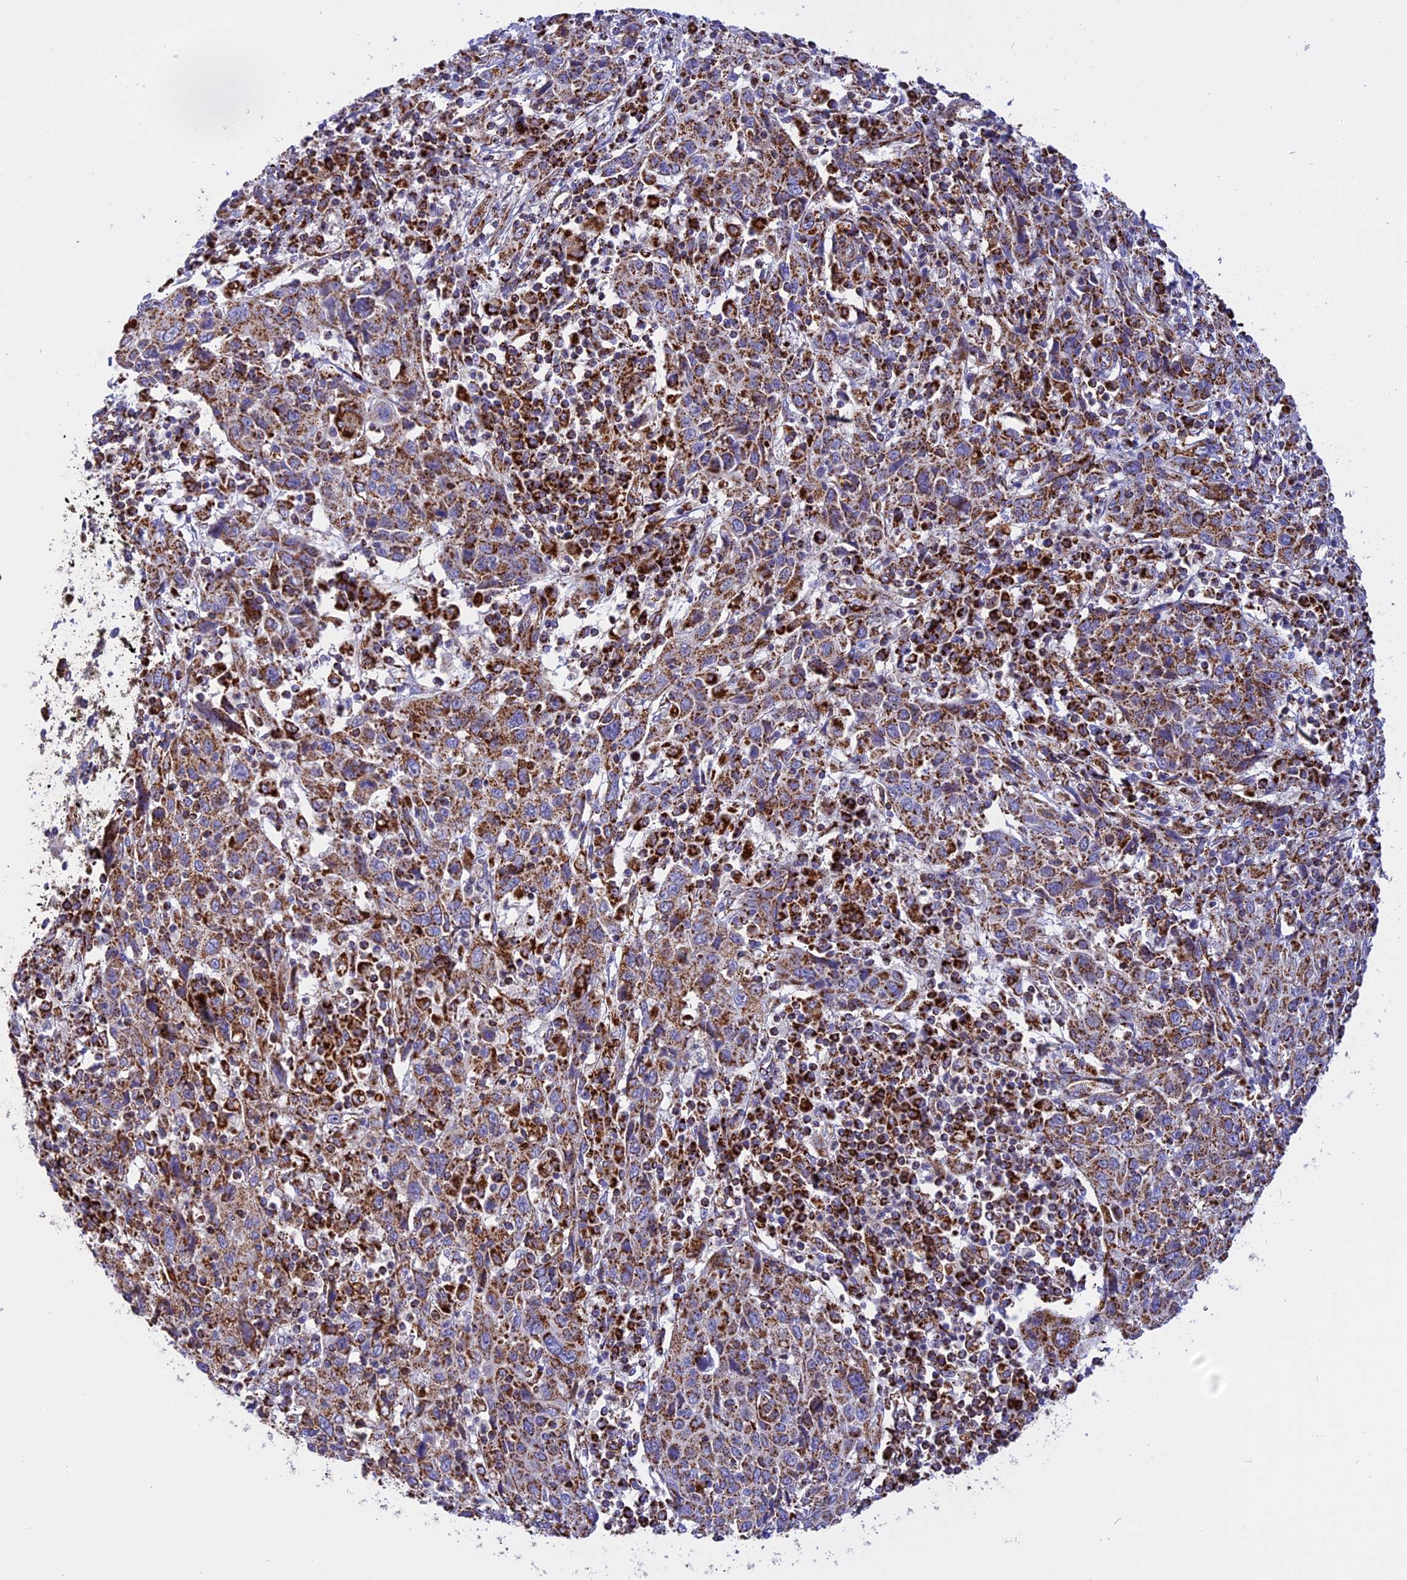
{"staining": {"intensity": "strong", "quantity": ">75%", "location": "cytoplasmic/membranous"}, "tissue": "cervical cancer", "cell_type": "Tumor cells", "image_type": "cancer", "snomed": [{"axis": "morphology", "description": "Squamous cell carcinoma, NOS"}, {"axis": "topography", "description": "Cervix"}], "caption": "Brown immunohistochemical staining in cervical cancer demonstrates strong cytoplasmic/membranous expression in approximately >75% of tumor cells.", "gene": "UQCRB", "patient": {"sex": "female", "age": 46}}